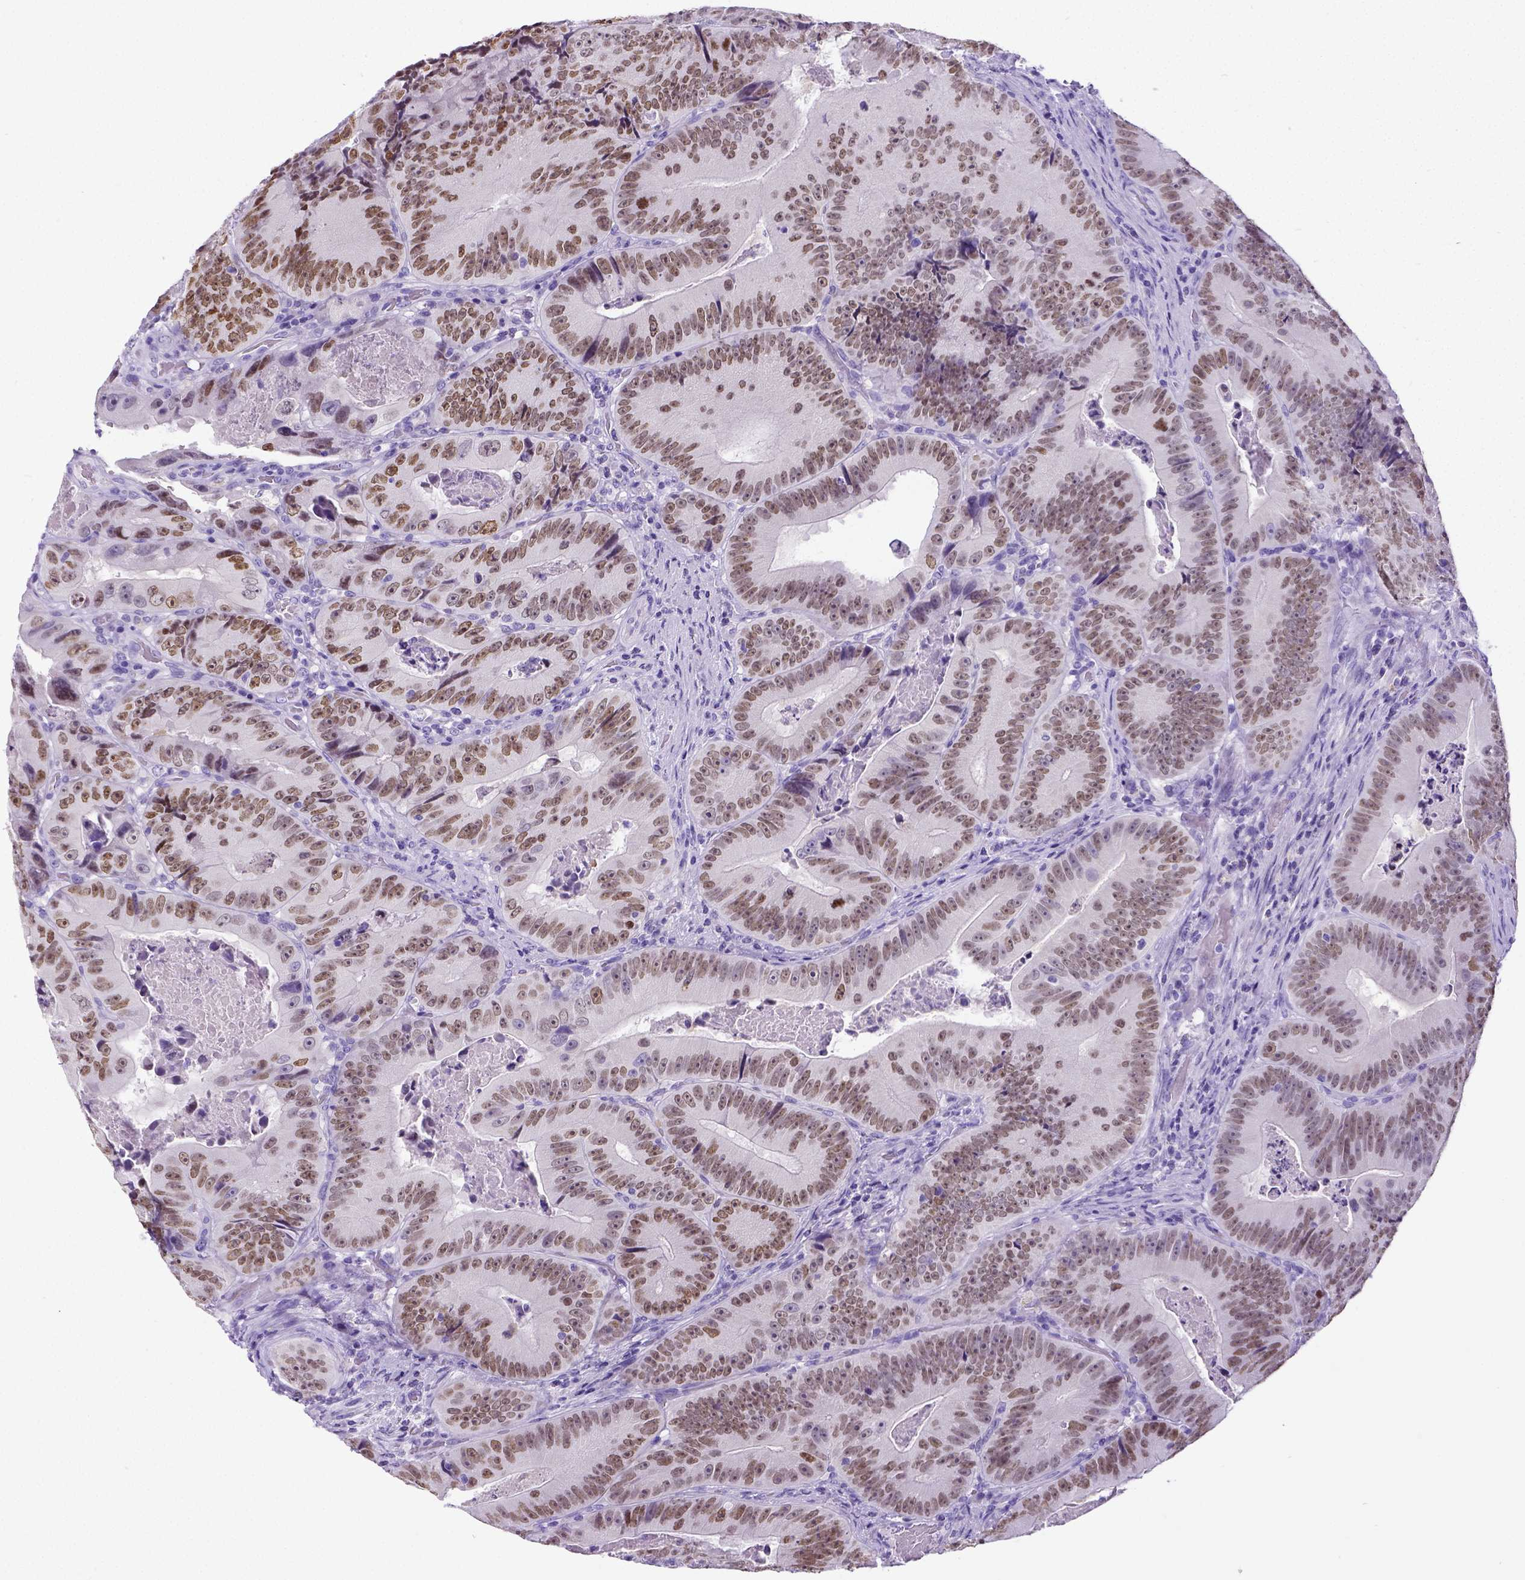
{"staining": {"intensity": "moderate", "quantity": ">75%", "location": "nuclear"}, "tissue": "colorectal cancer", "cell_type": "Tumor cells", "image_type": "cancer", "snomed": [{"axis": "morphology", "description": "Adenocarcinoma, NOS"}, {"axis": "topography", "description": "Colon"}], "caption": "Immunohistochemistry of colorectal cancer reveals medium levels of moderate nuclear expression in about >75% of tumor cells. (brown staining indicates protein expression, while blue staining denotes nuclei).", "gene": "SATB2", "patient": {"sex": "female", "age": 86}}